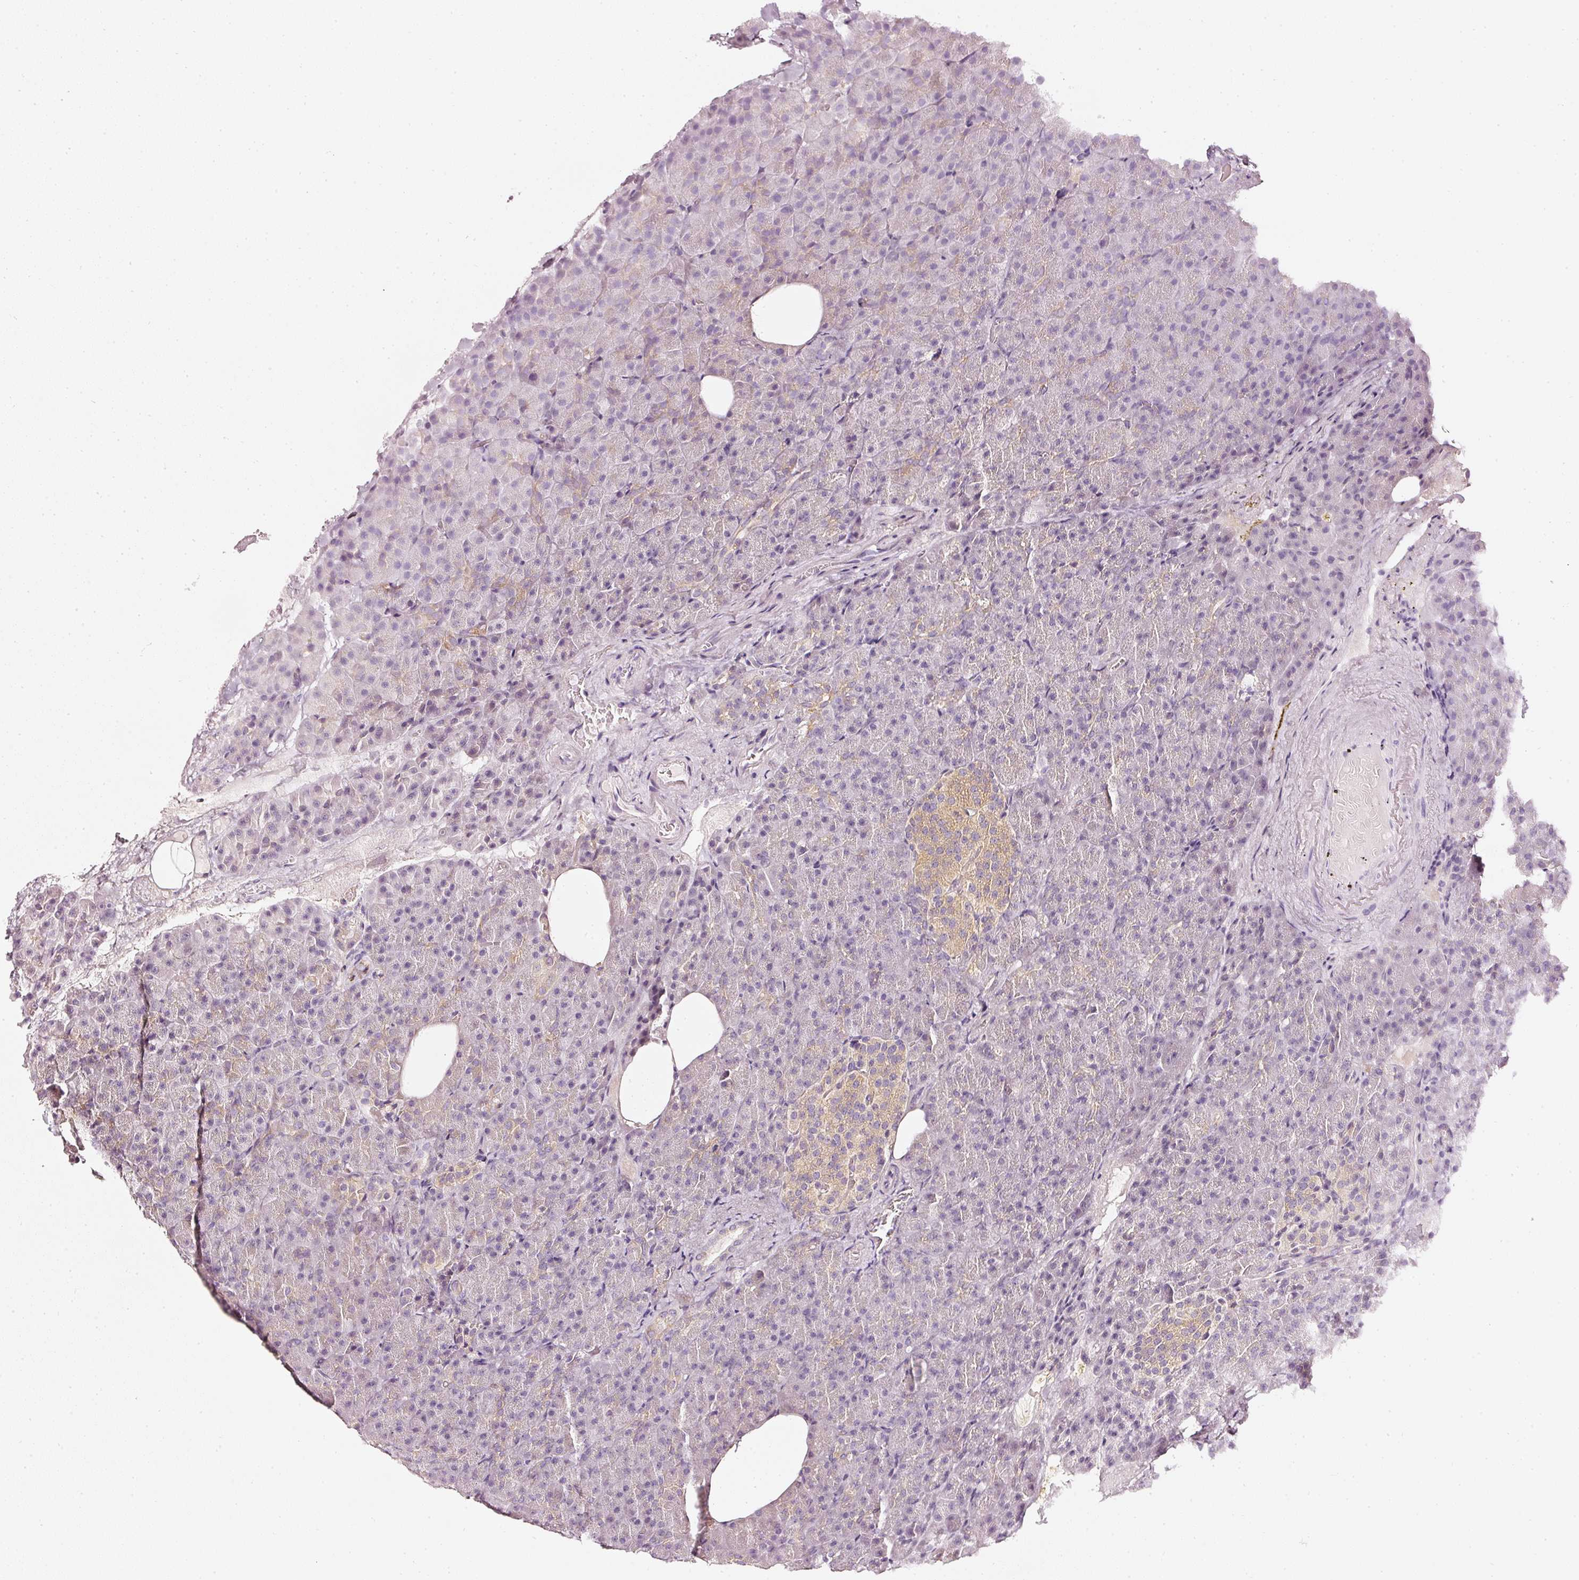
{"staining": {"intensity": "weak", "quantity": "<25%", "location": "cytoplasmic/membranous"}, "tissue": "pancreas", "cell_type": "Exocrine glandular cells", "image_type": "normal", "snomed": [{"axis": "morphology", "description": "Normal tissue, NOS"}, {"axis": "topography", "description": "Pancreas"}], "caption": "Immunohistochemical staining of normal pancreas shows no significant staining in exocrine glandular cells.", "gene": "CNP", "patient": {"sex": "female", "age": 74}}